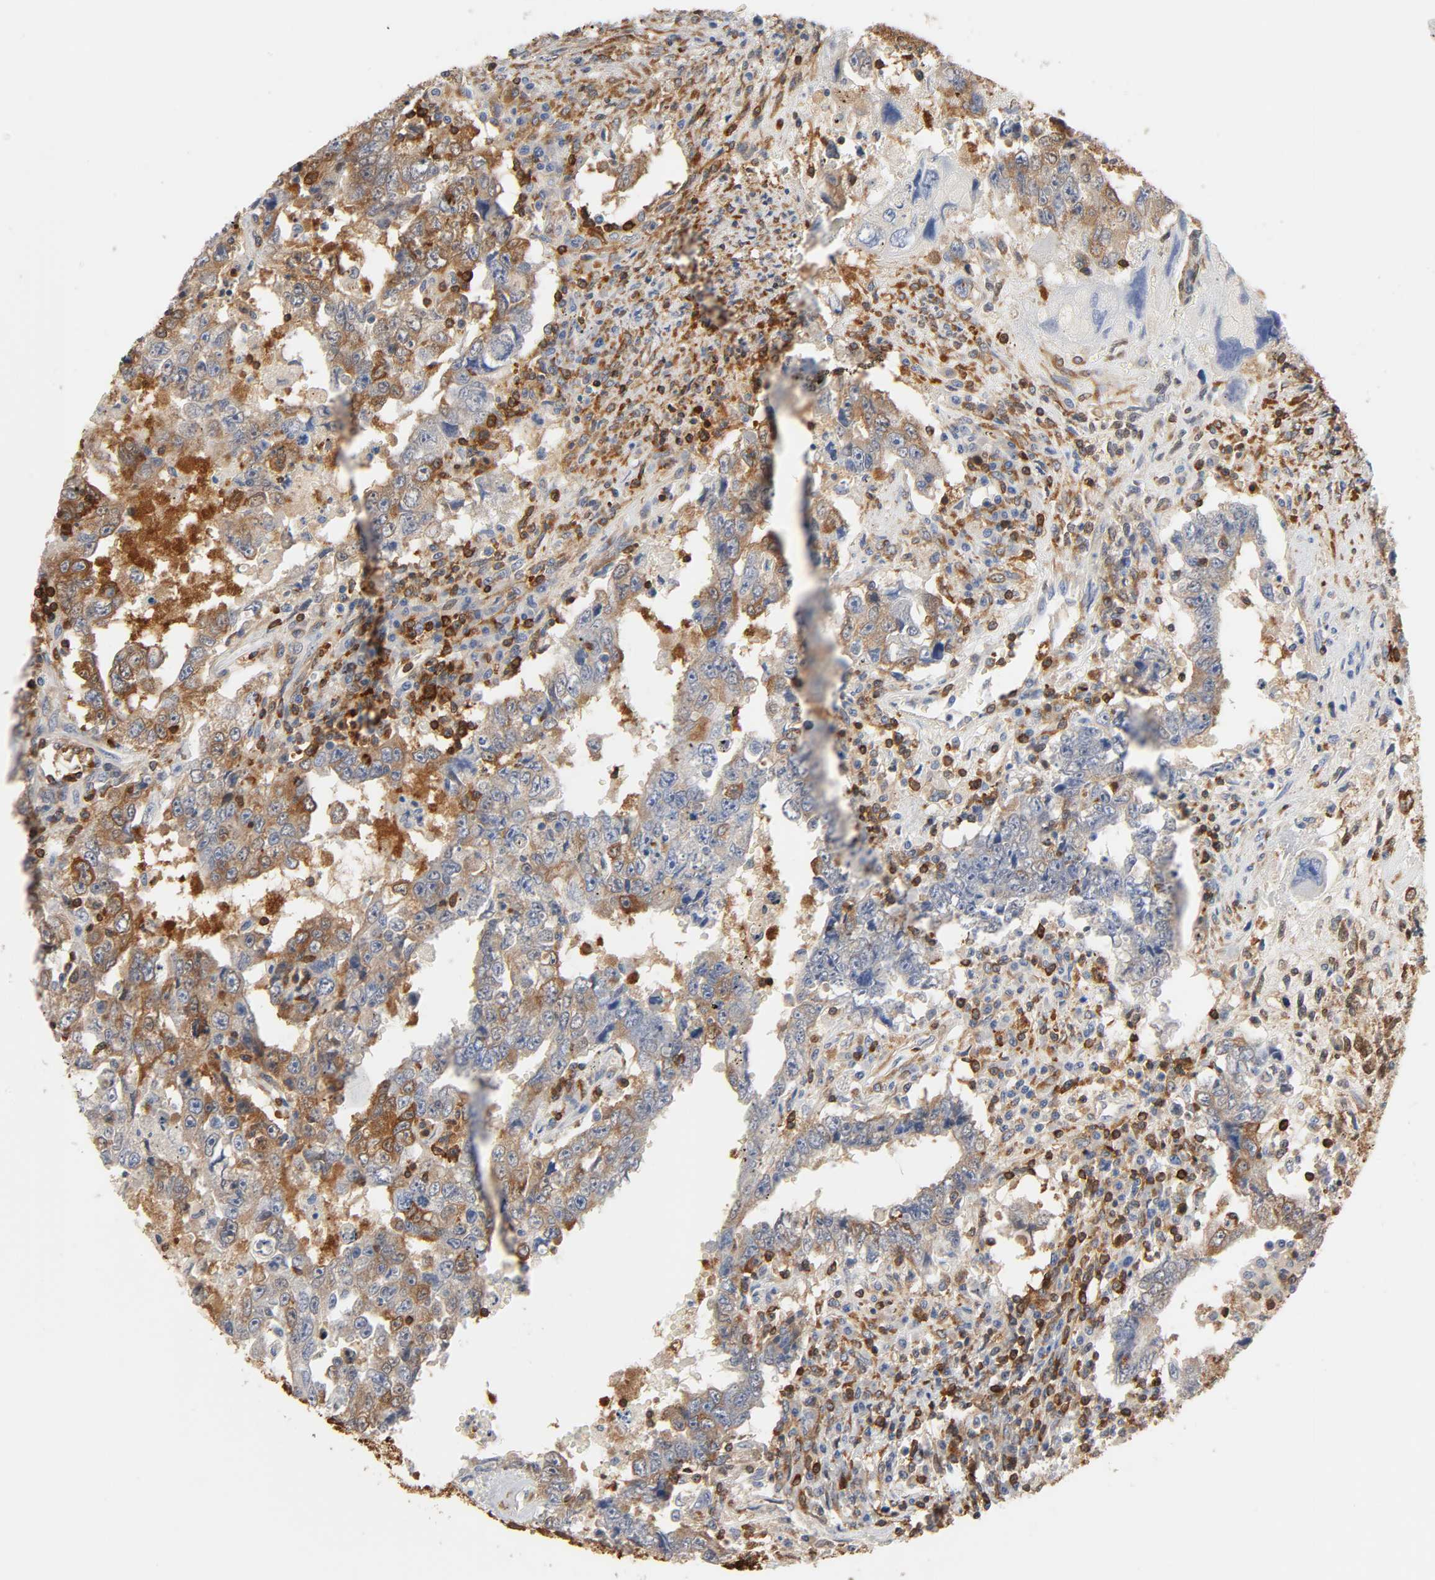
{"staining": {"intensity": "strong", "quantity": ">75%", "location": "cytoplasmic/membranous"}, "tissue": "testis cancer", "cell_type": "Tumor cells", "image_type": "cancer", "snomed": [{"axis": "morphology", "description": "Carcinoma, Embryonal, NOS"}, {"axis": "topography", "description": "Testis"}], "caption": "Protein expression analysis of human testis embryonal carcinoma reveals strong cytoplasmic/membranous staining in approximately >75% of tumor cells. Immunohistochemistry (ihc) stains the protein in brown and the nuclei are stained blue.", "gene": "BIN1", "patient": {"sex": "male", "age": 26}}